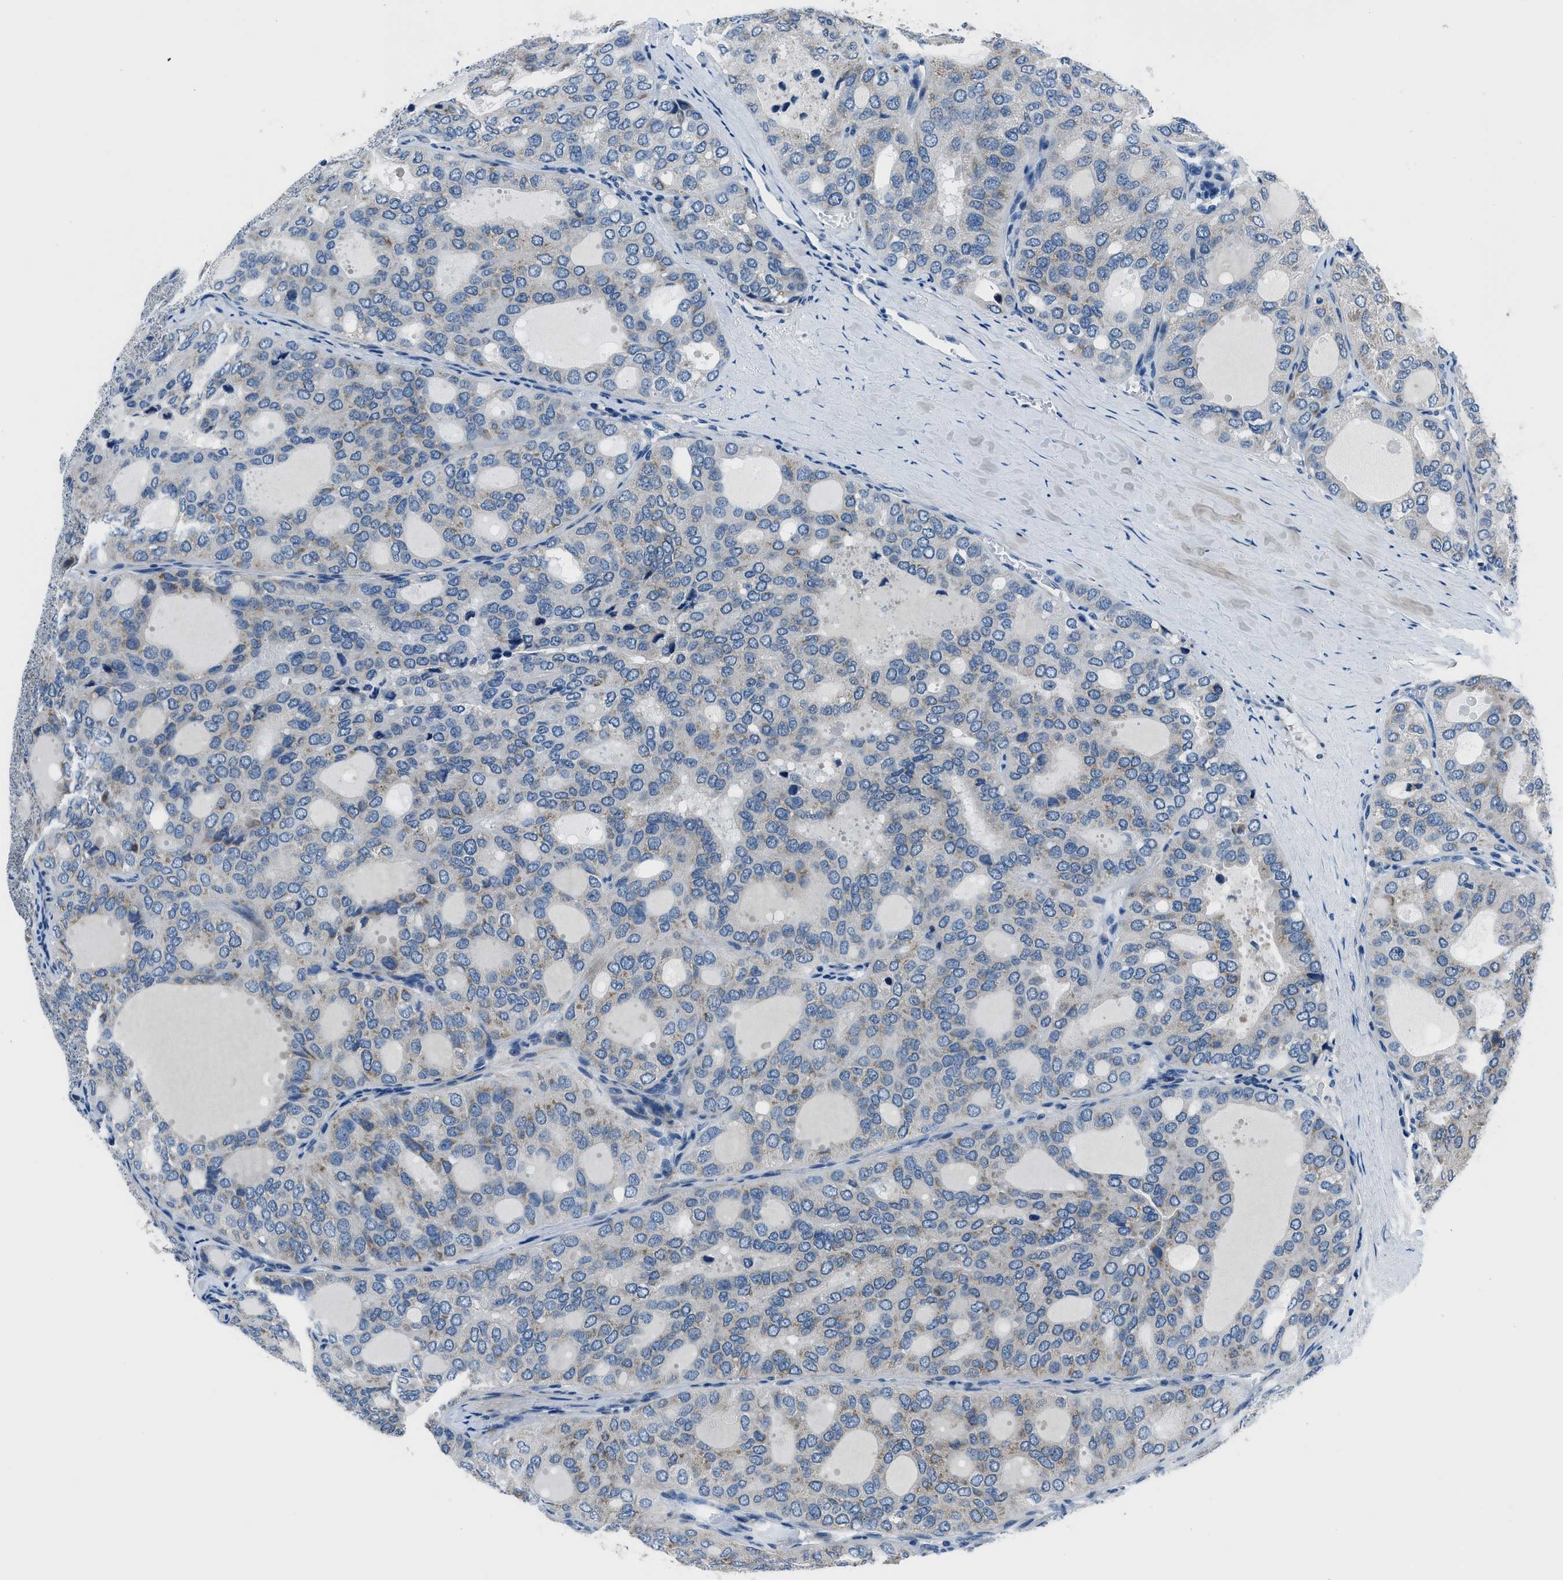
{"staining": {"intensity": "moderate", "quantity": "<25%", "location": "cytoplasmic/membranous"}, "tissue": "thyroid cancer", "cell_type": "Tumor cells", "image_type": "cancer", "snomed": [{"axis": "morphology", "description": "Follicular adenoma carcinoma, NOS"}, {"axis": "topography", "description": "Thyroid gland"}], "caption": "Protein expression analysis of thyroid cancer demonstrates moderate cytoplasmic/membranous staining in approximately <25% of tumor cells. (brown staining indicates protein expression, while blue staining denotes nuclei).", "gene": "GJA3", "patient": {"sex": "male", "age": 75}}